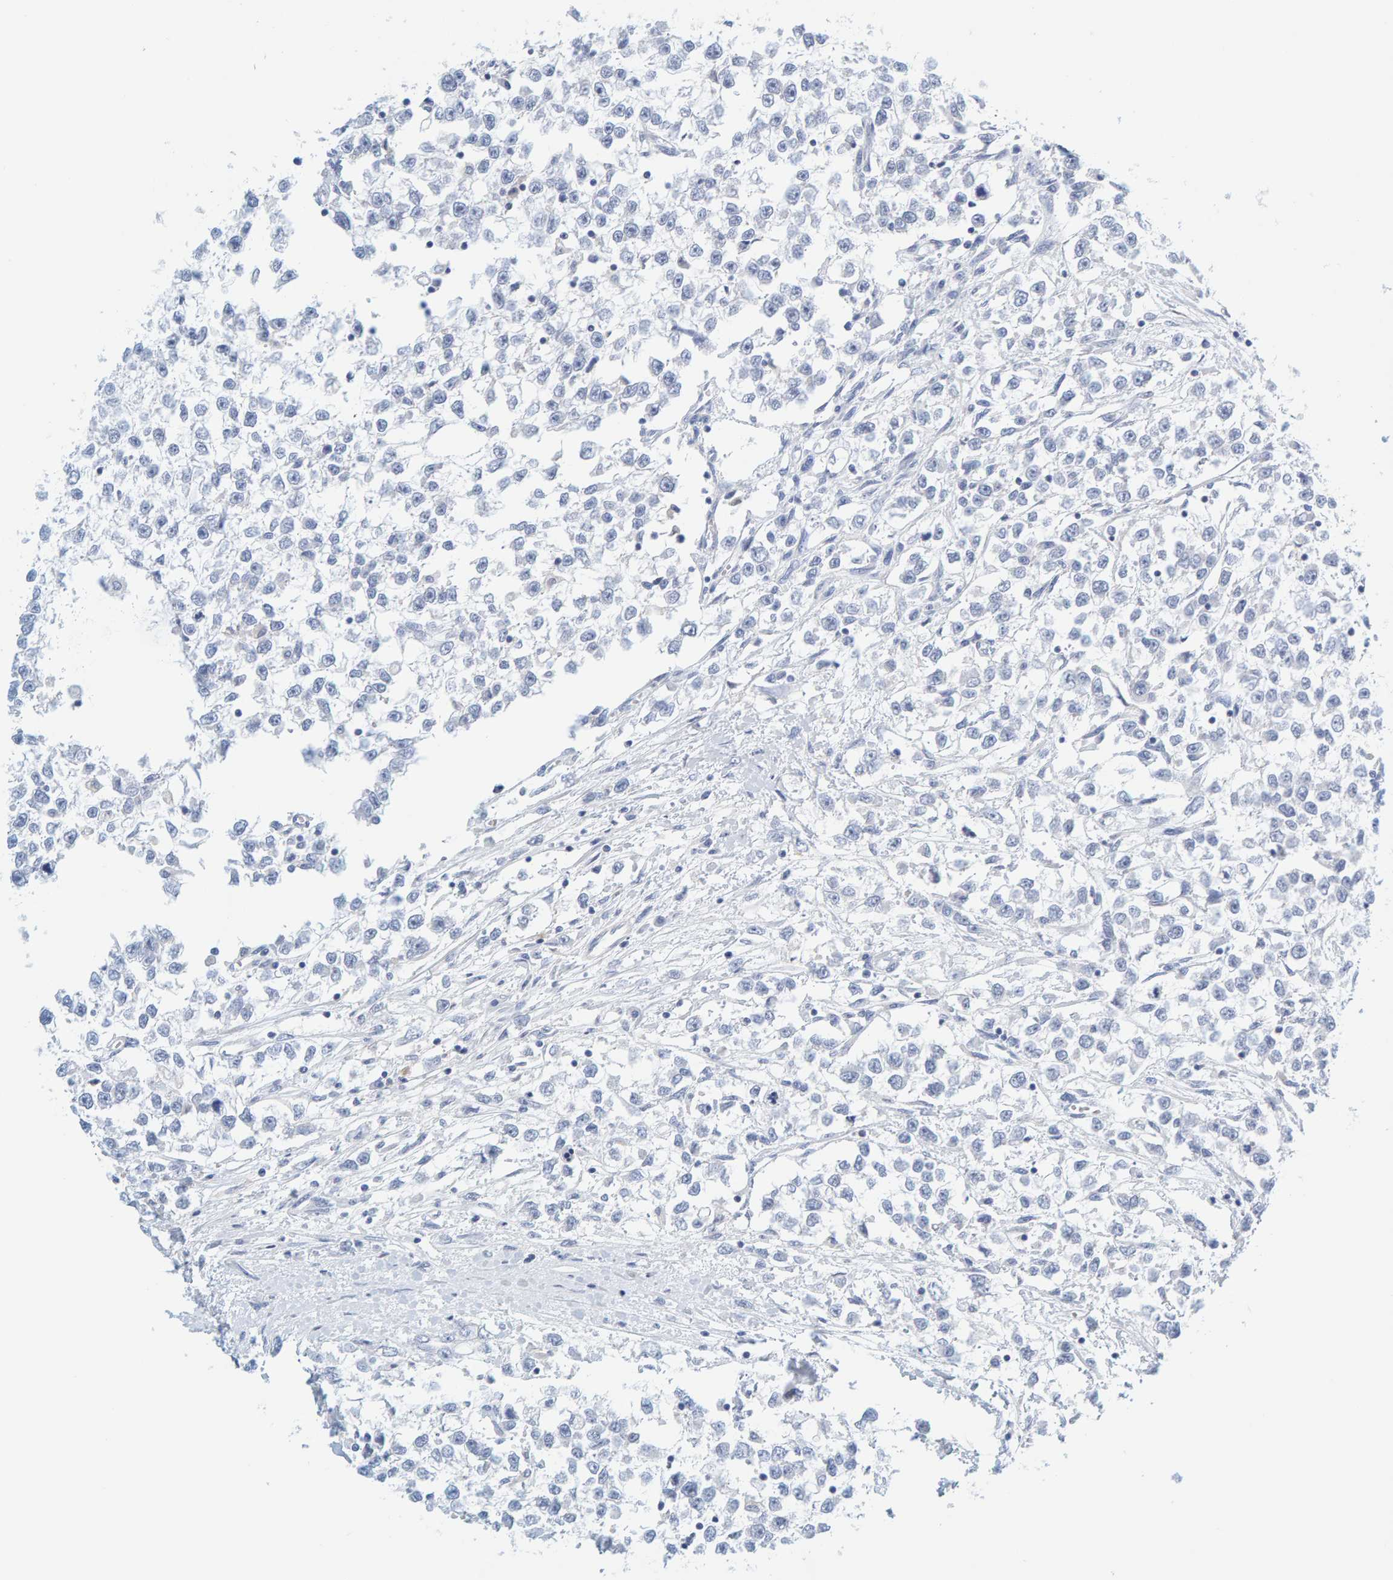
{"staining": {"intensity": "negative", "quantity": "none", "location": "none"}, "tissue": "testis cancer", "cell_type": "Tumor cells", "image_type": "cancer", "snomed": [{"axis": "morphology", "description": "Seminoma, NOS"}, {"axis": "morphology", "description": "Carcinoma, Embryonal, NOS"}, {"axis": "topography", "description": "Testis"}], "caption": "An immunohistochemistry histopathology image of testis cancer (seminoma) is shown. There is no staining in tumor cells of testis cancer (seminoma).", "gene": "MOG", "patient": {"sex": "male", "age": 51}}